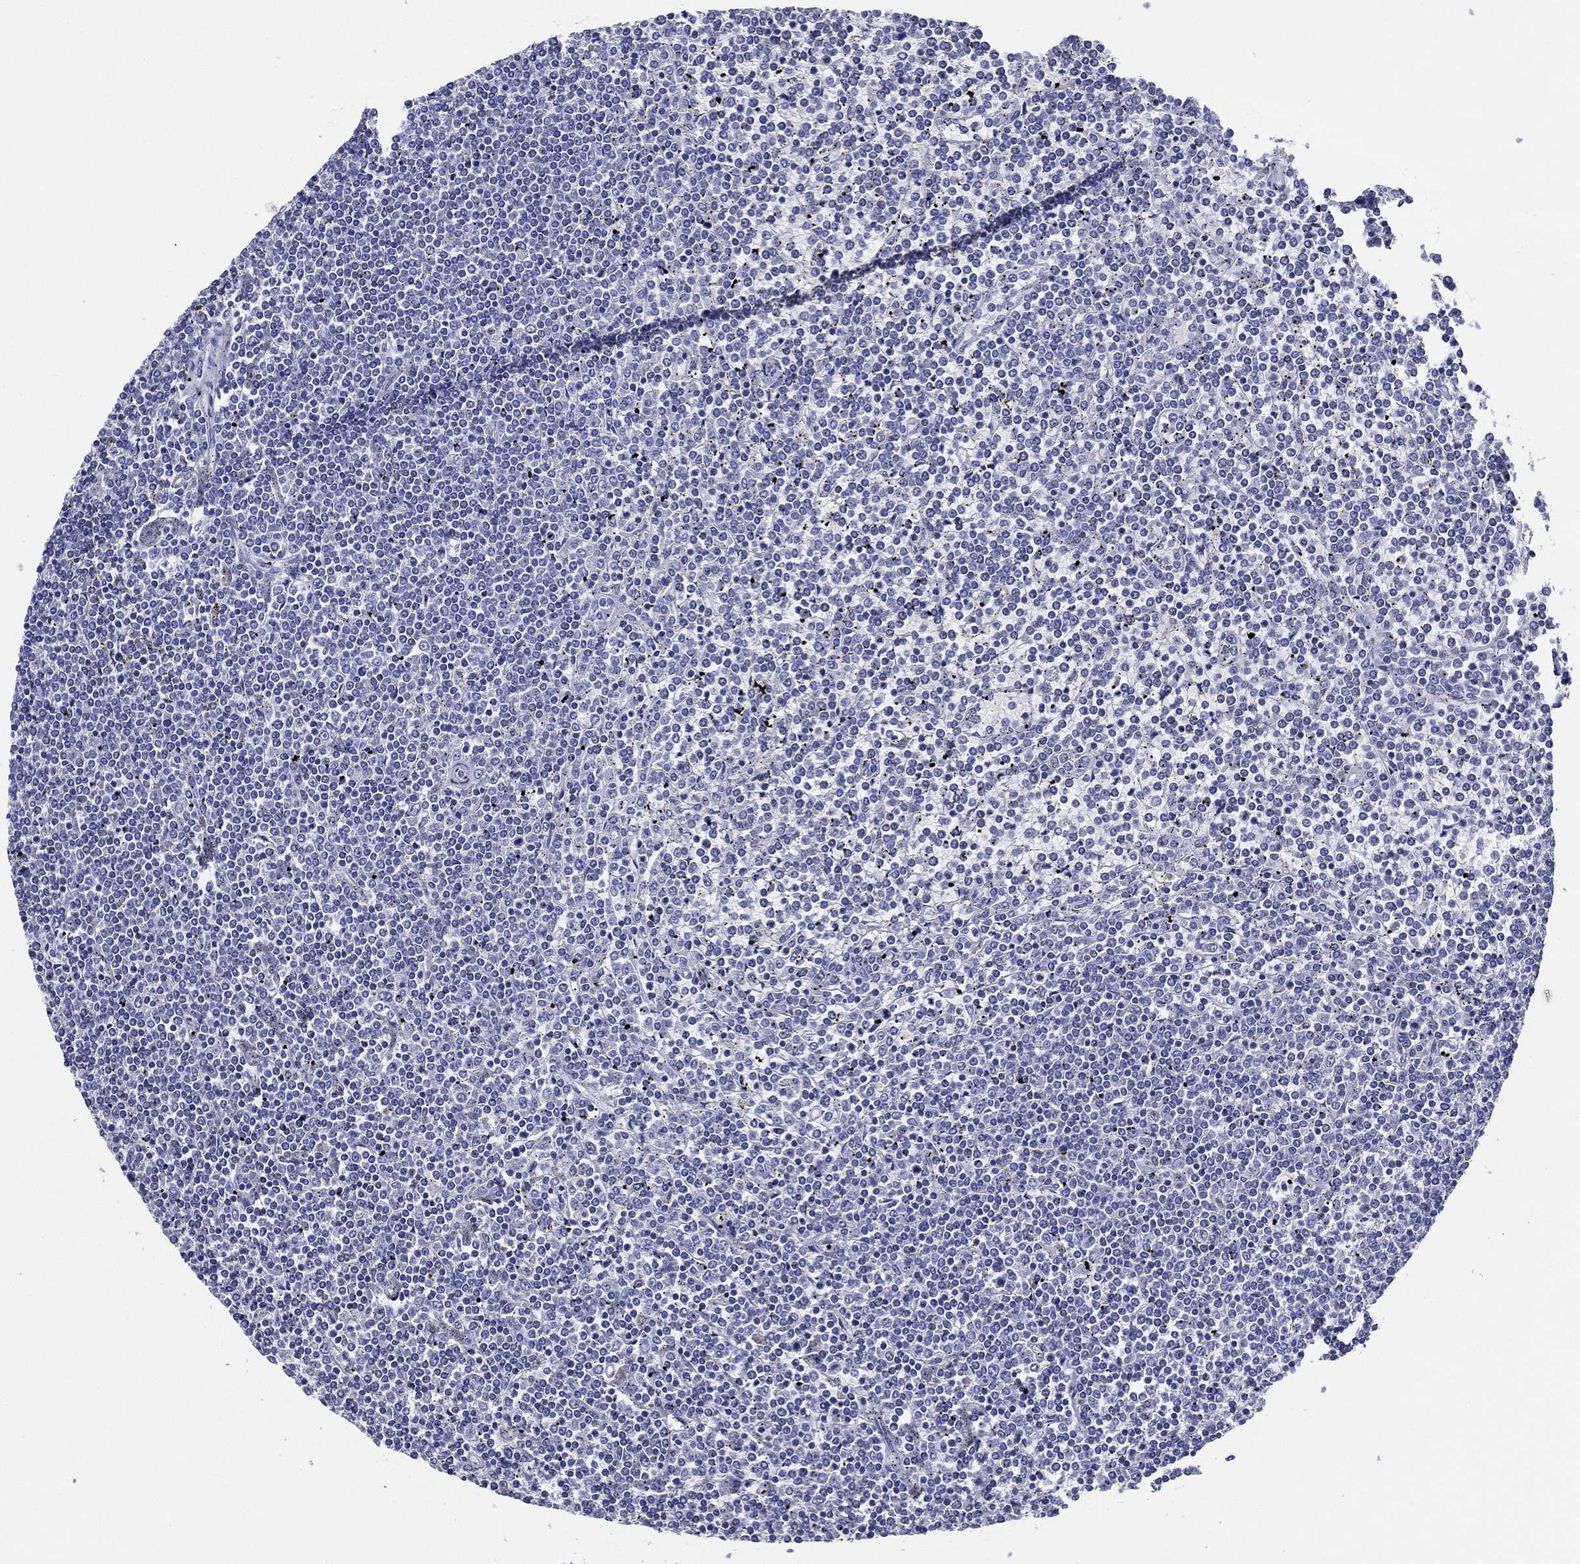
{"staining": {"intensity": "negative", "quantity": "none", "location": "none"}, "tissue": "lymphoma", "cell_type": "Tumor cells", "image_type": "cancer", "snomed": [{"axis": "morphology", "description": "Malignant lymphoma, non-Hodgkin's type, Low grade"}, {"axis": "topography", "description": "Spleen"}], "caption": "High magnification brightfield microscopy of lymphoma stained with DAB (3,3'-diaminobenzidine) (brown) and counterstained with hematoxylin (blue): tumor cells show no significant positivity.", "gene": "TFAP2A", "patient": {"sex": "female", "age": 19}}